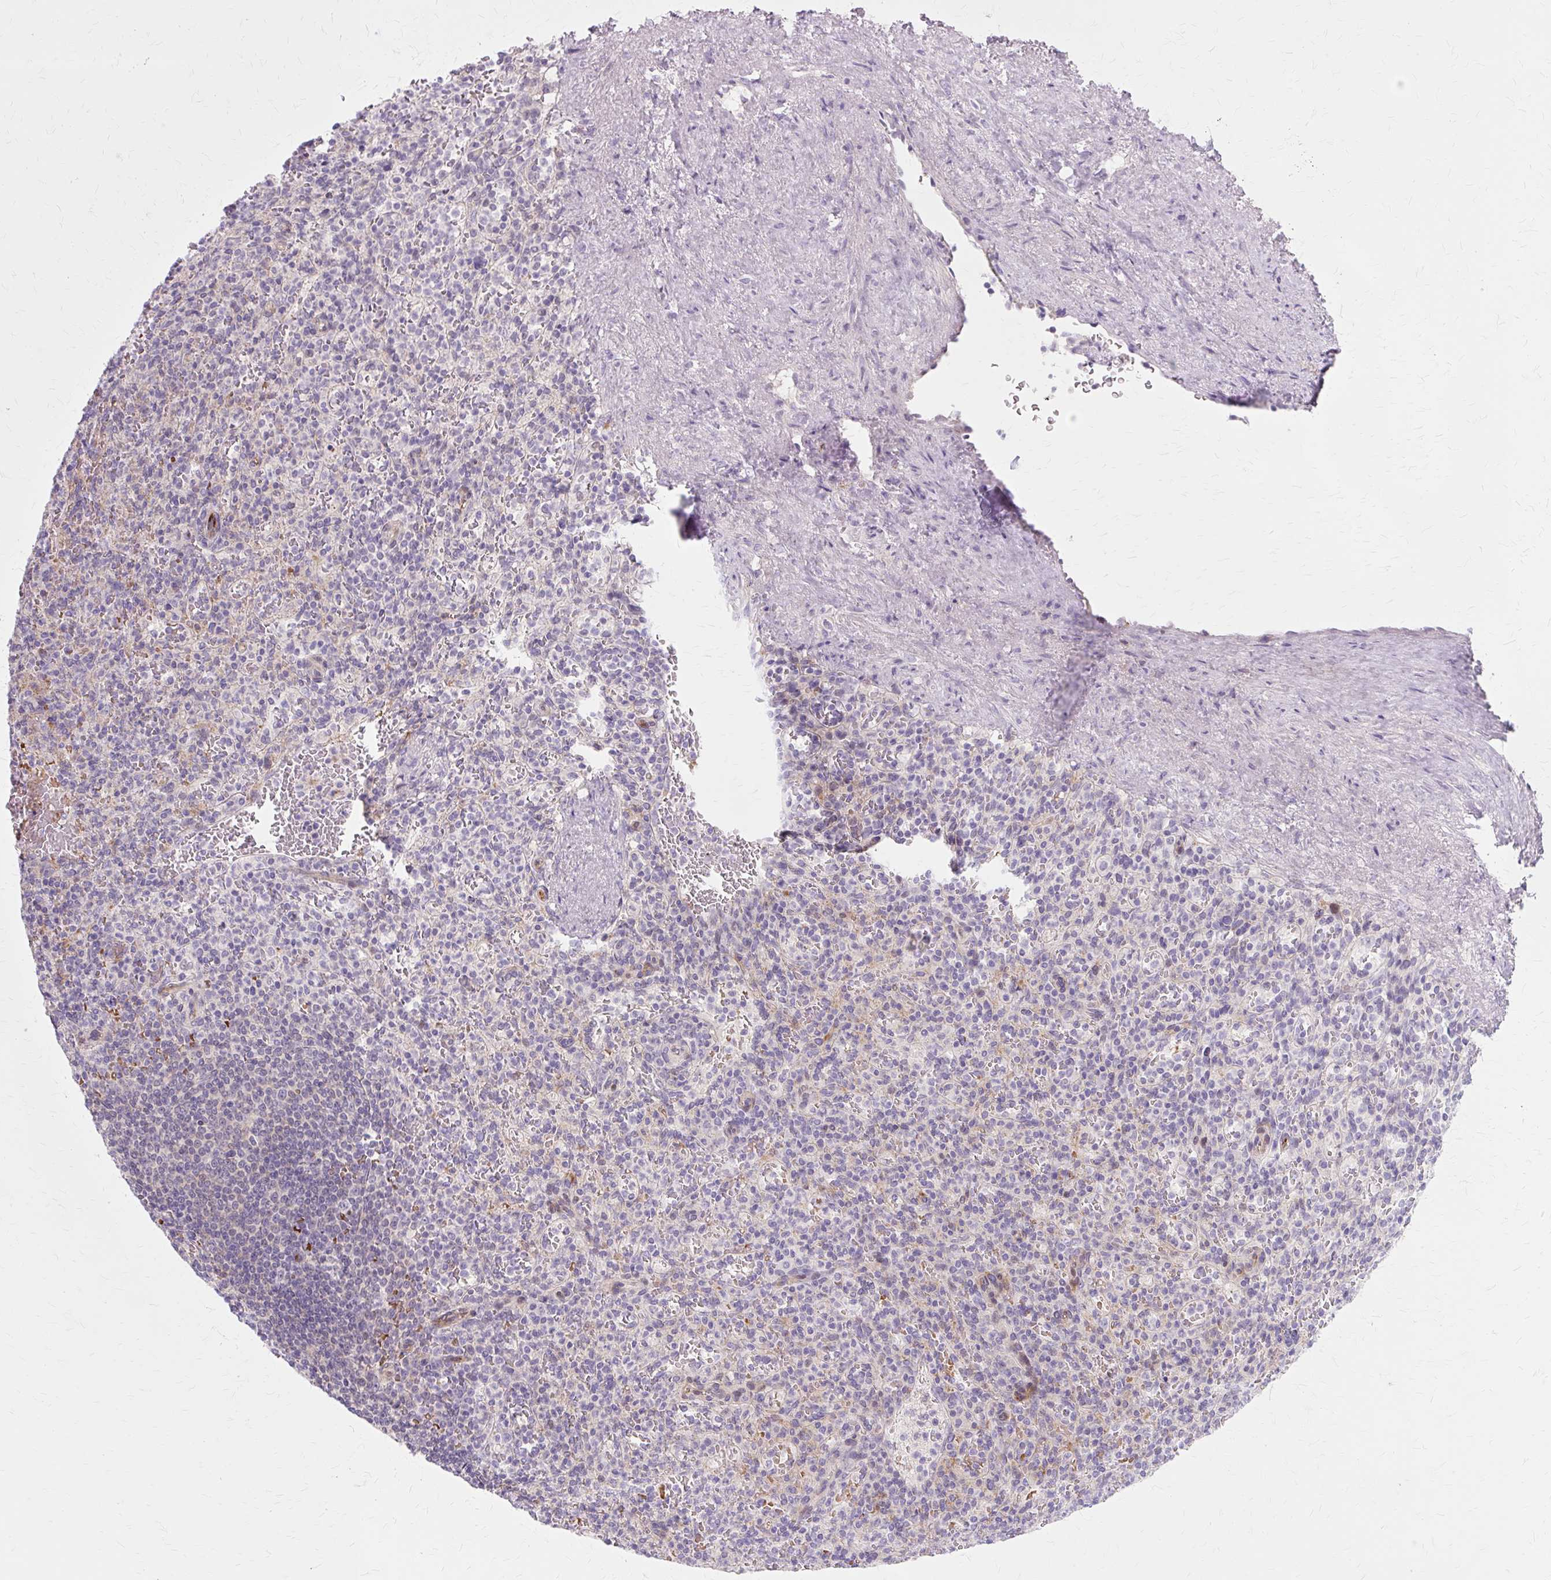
{"staining": {"intensity": "negative", "quantity": "none", "location": "none"}, "tissue": "spleen", "cell_type": "Cells in red pulp", "image_type": "normal", "snomed": [{"axis": "morphology", "description": "Normal tissue, NOS"}, {"axis": "topography", "description": "Spleen"}], "caption": "Immunohistochemical staining of unremarkable human spleen displays no significant expression in cells in red pulp.", "gene": "ZNF35", "patient": {"sex": "female", "age": 74}}